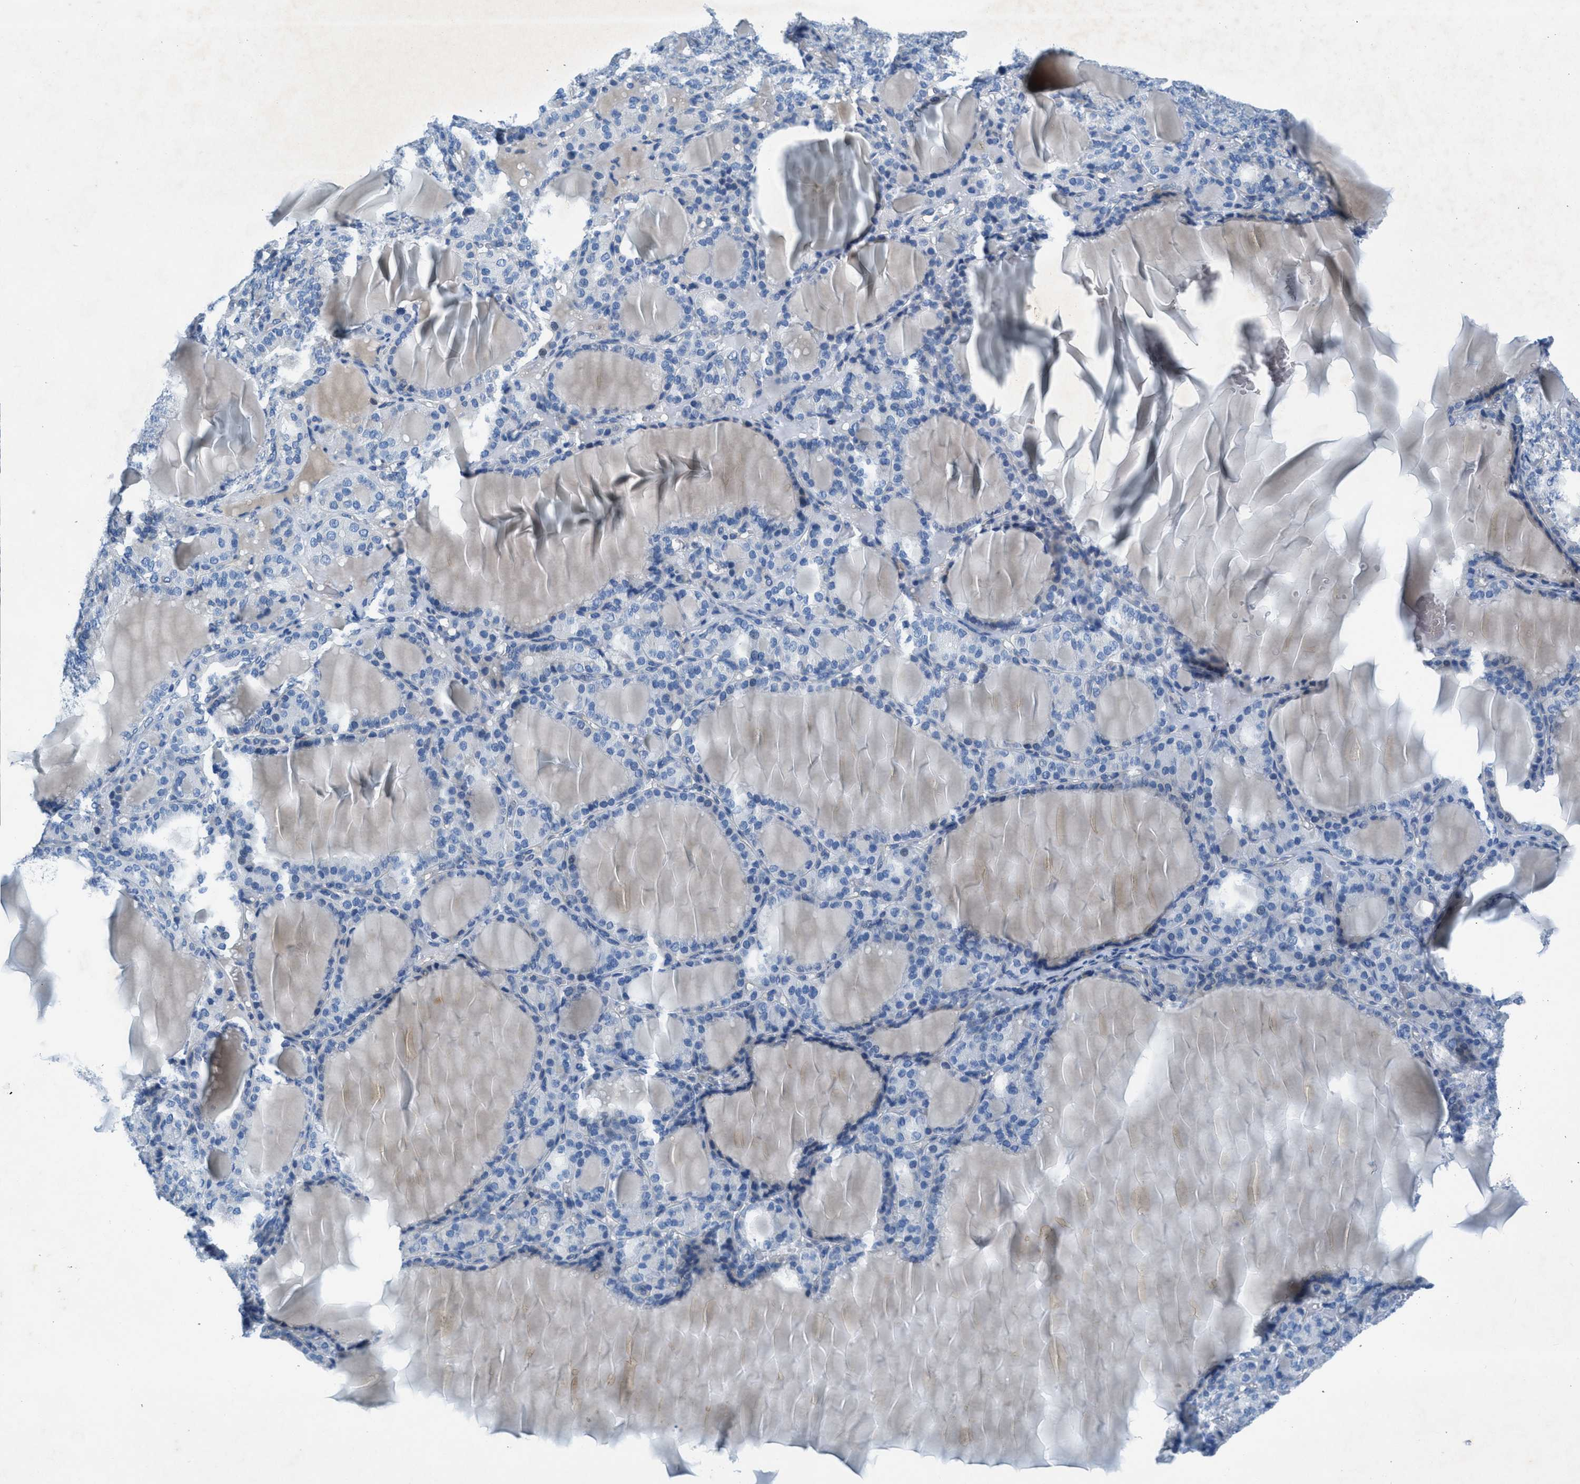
{"staining": {"intensity": "negative", "quantity": "none", "location": "none"}, "tissue": "thyroid gland", "cell_type": "Glandular cells", "image_type": "normal", "snomed": [{"axis": "morphology", "description": "Normal tissue, NOS"}, {"axis": "topography", "description": "Thyroid gland"}], "caption": "IHC of normal thyroid gland demonstrates no staining in glandular cells.", "gene": "GALNT17", "patient": {"sex": "female", "age": 28}}